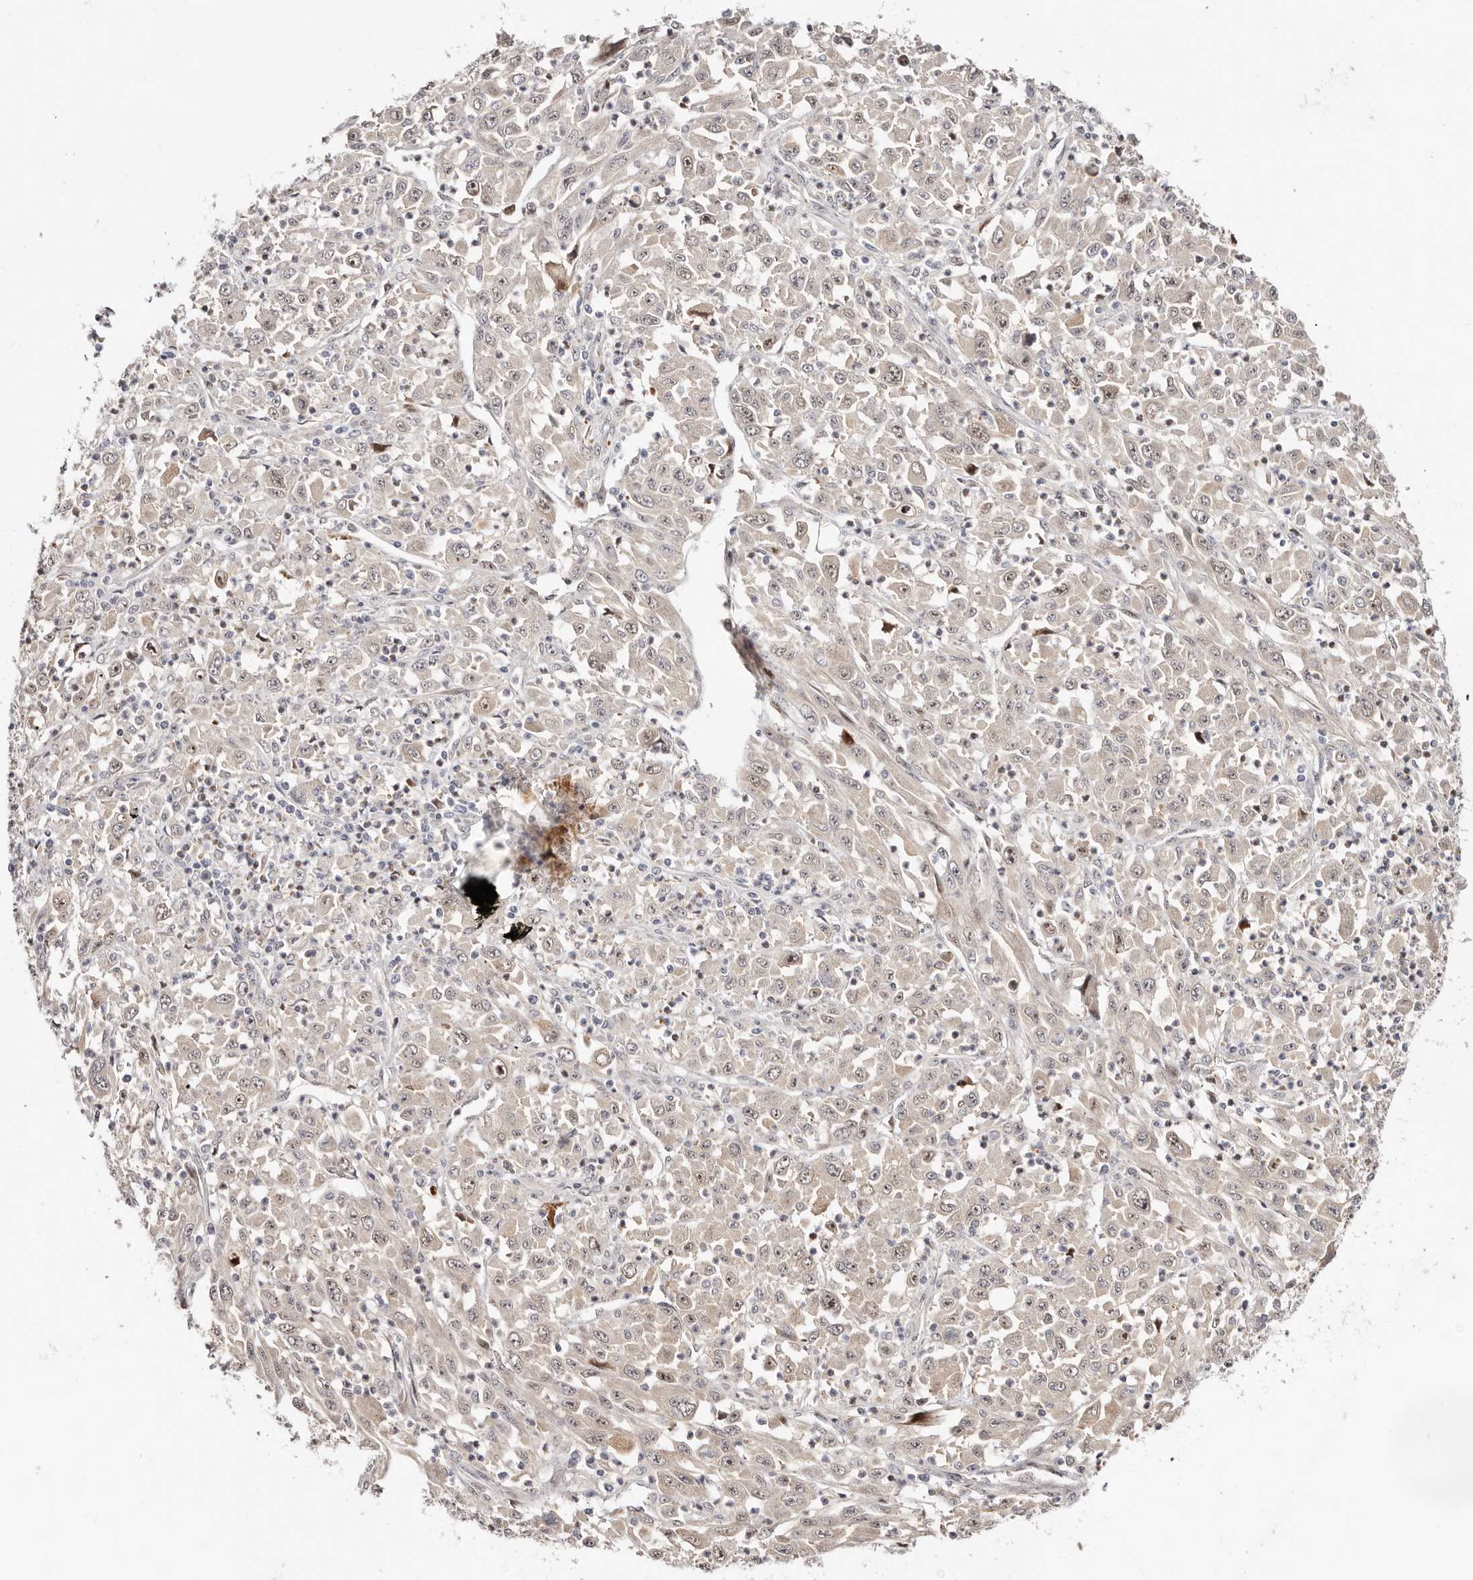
{"staining": {"intensity": "weak", "quantity": "25%-75%", "location": "cytoplasmic/membranous,nuclear"}, "tissue": "melanoma", "cell_type": "Tumor cells", "image_type": "cancer", "snomed": [{"axis": "morphology", "description": "Malignant melanoma, Metastatic site"}, {"axis": "topography", "description": "Skin"}], "caption": "High-power microscopy captured an immunohistochemistry (IHC) micrograph of melanoma, revealing weak cytoplasmic/membranous and nuclear positivity in approximately 25%-75% of tumor cells.", "gene": "ODF2L", "patient": {"sex": "female", "age": 56}}